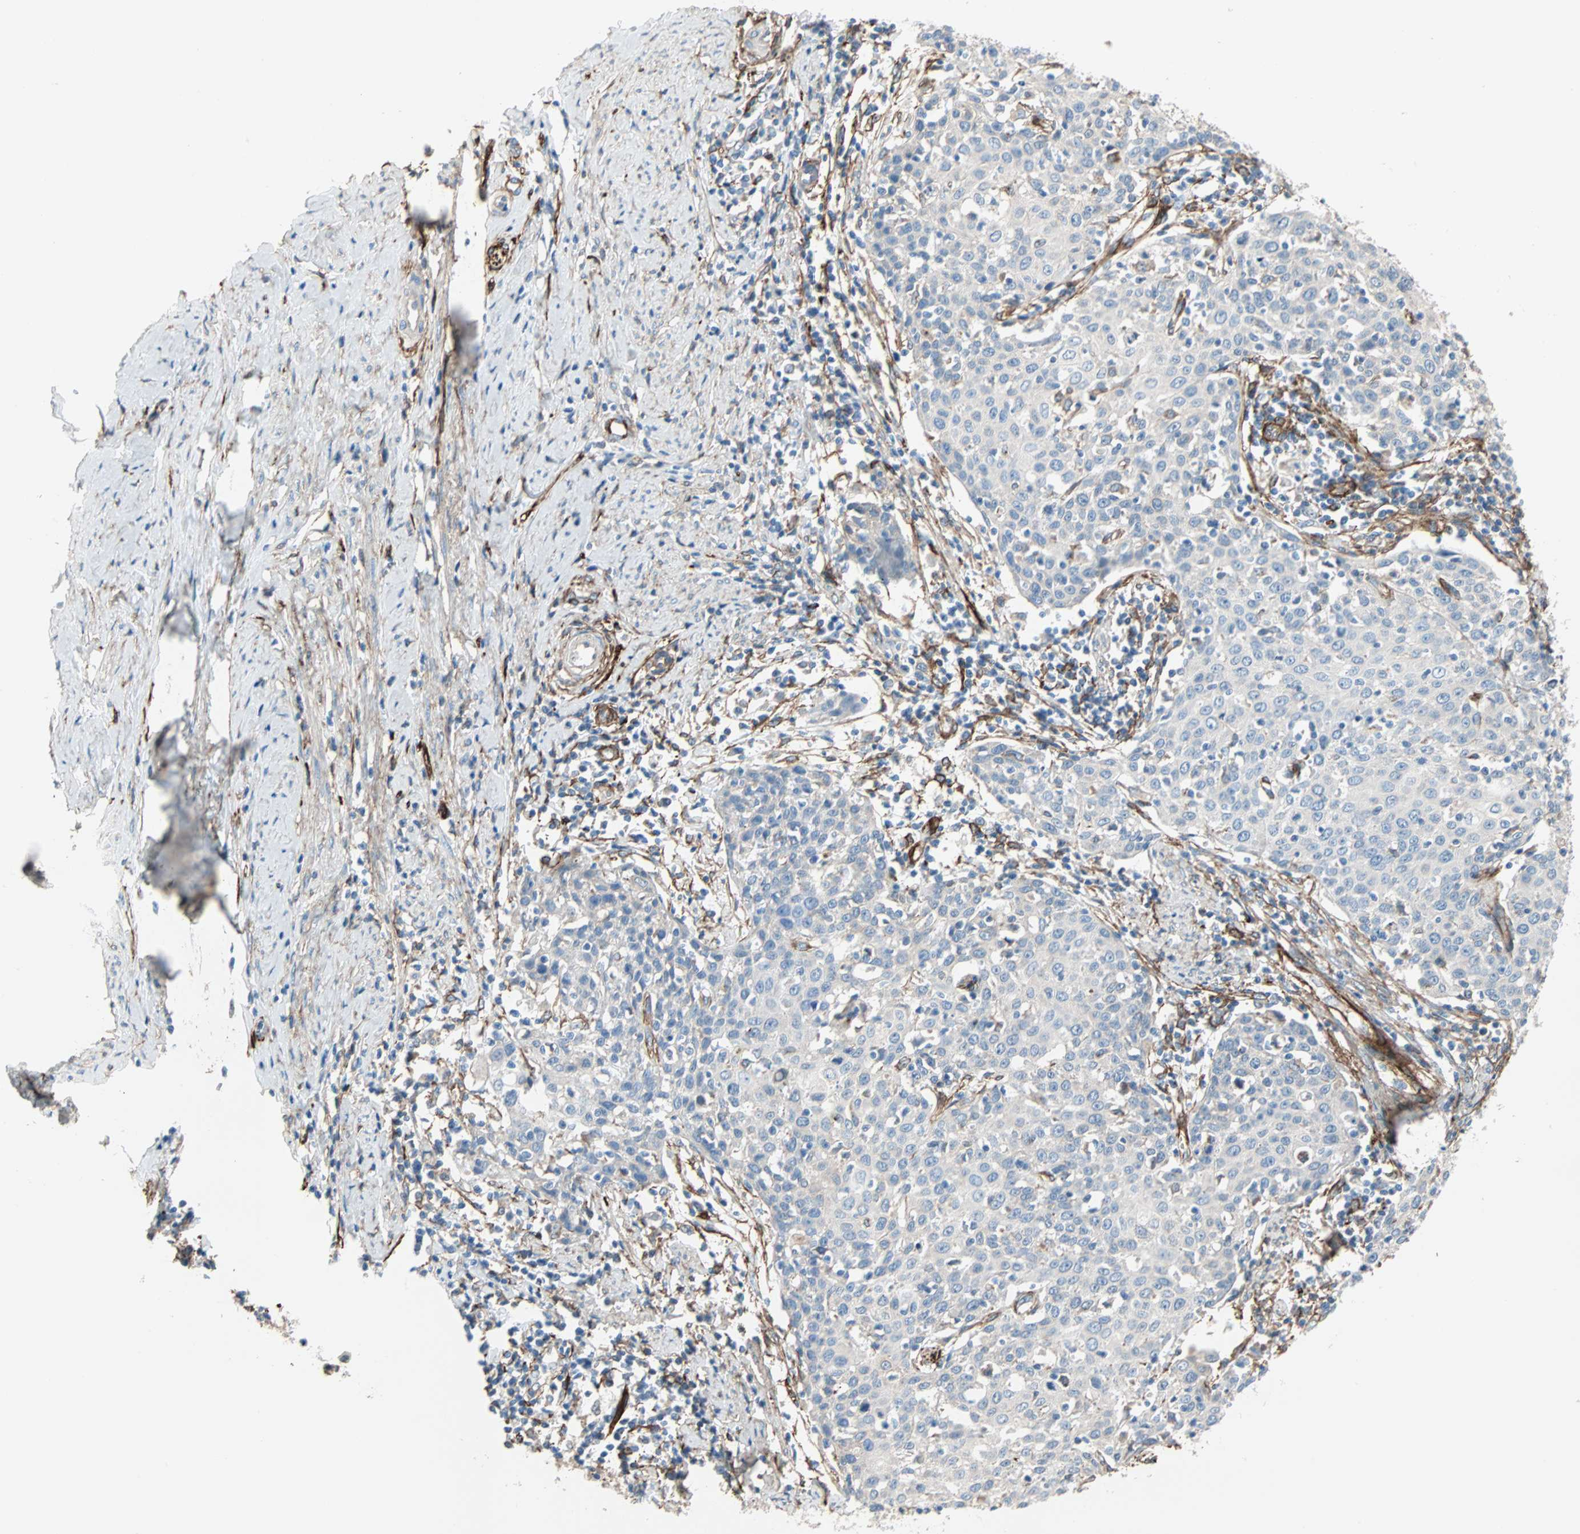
{"staining": {"intensity": "negative", "quantity": "none", "location": "none"}, "tissue": "cervical cancer", "cell_type": "Tumor cells", "image_type": "cancer", "snomed": [{"axis": "morphology", "description": "Squamous cell carcinoma, NOS"}, {"axis": "topography", "description": "Cervix"}], "caption": "Immunohistochemistry of cervical squamous cell carcinoma exhibits no staining in tumor cells. The staining was performed using DAB to visualize the protein expression in brown, while the nuclei were stained in blue with hematoxylin (Magnification: 20x).", "gene": "EPB41L2", "patient": {"sex": "female", "age": 38}}